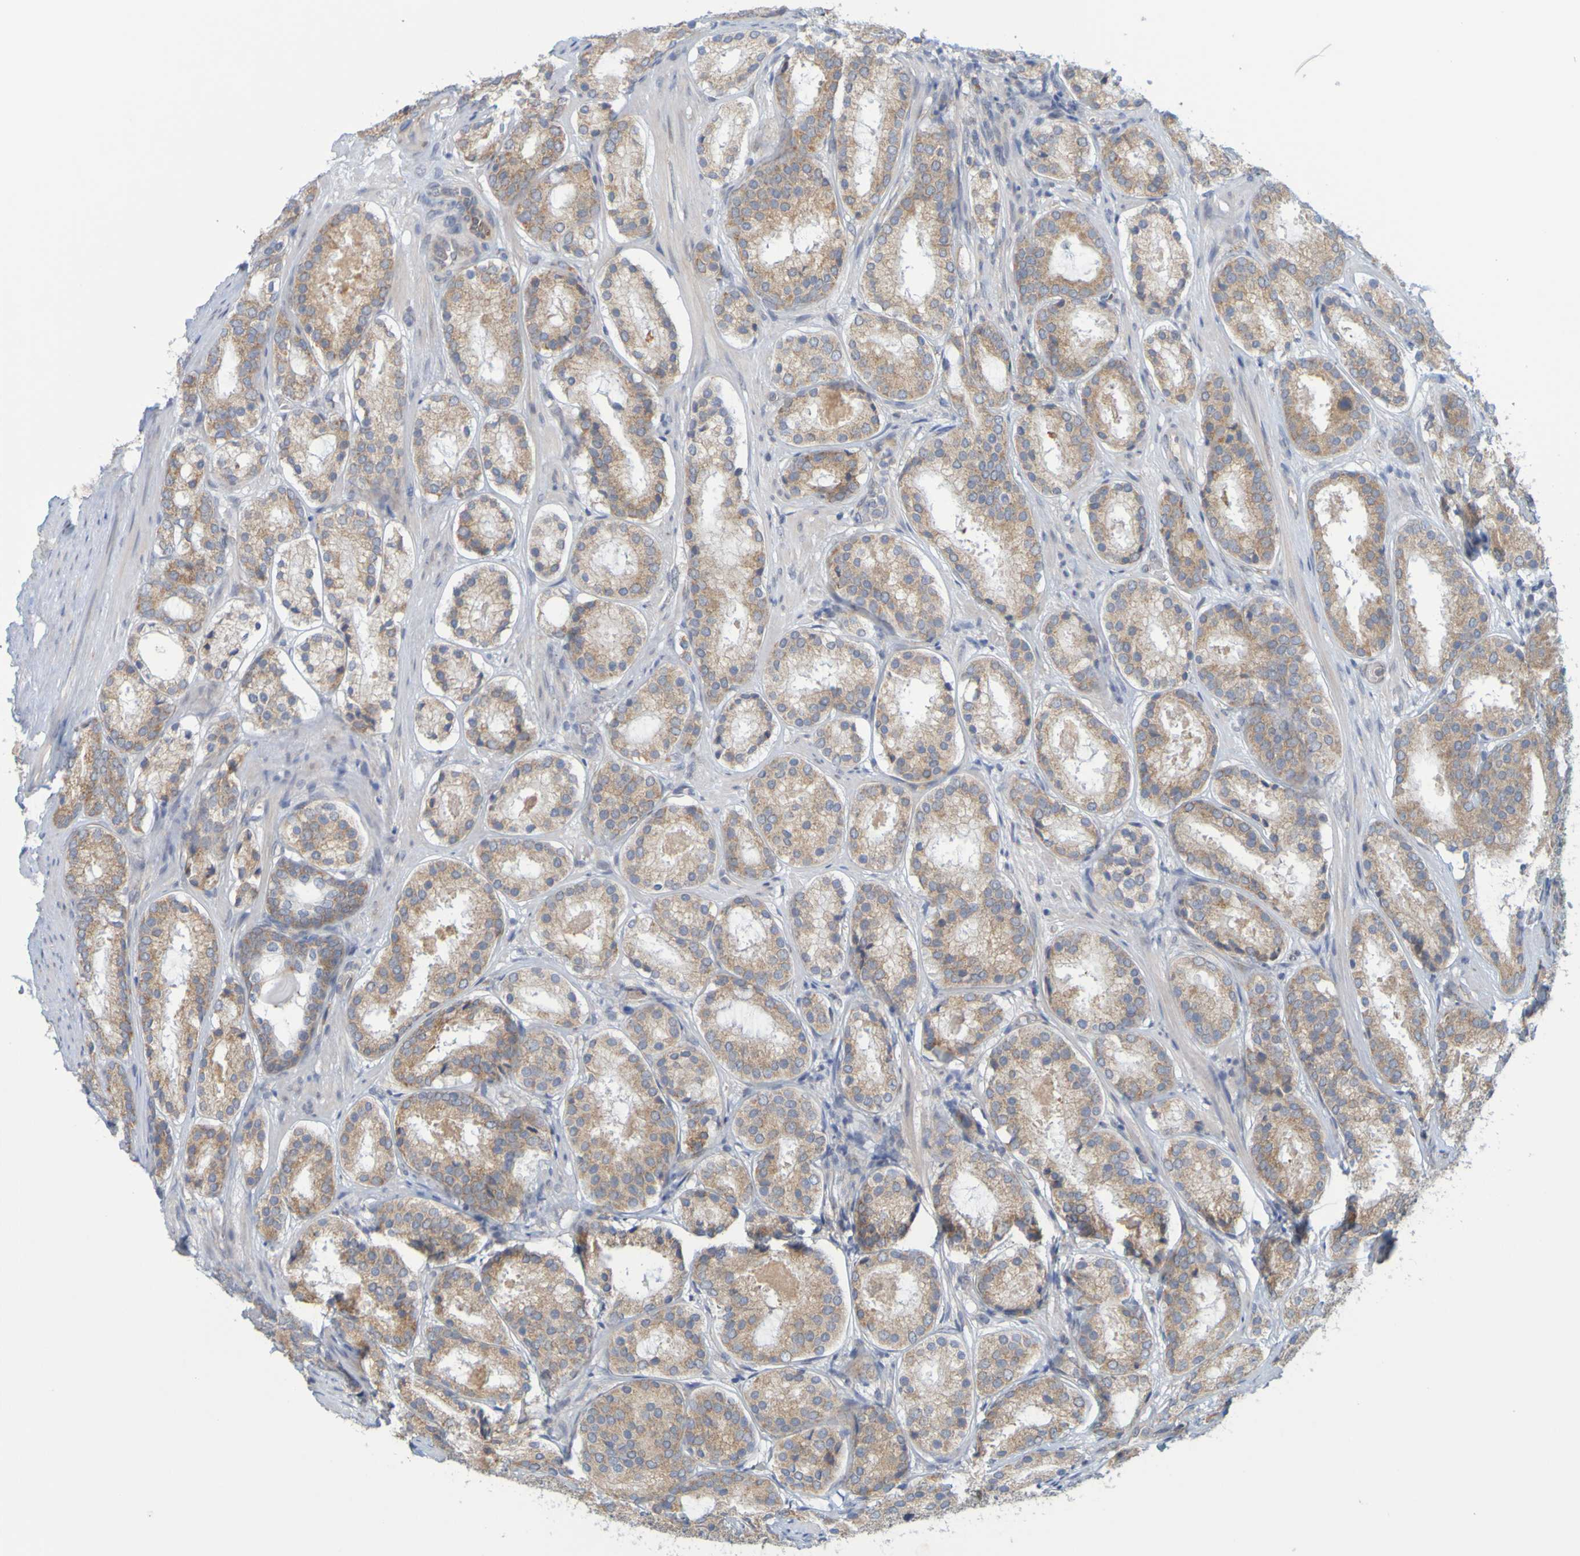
{"staining": {"intensity": "moderate", "quantity": ">75%", "location": "cytoplasmic/membranous"}, "tissue": "prostate cancer", "cell_type": "Tumor cells", "image_type": "cancer", "snomed": [{"axis": "morphology", "description": "Adenocarcinoma, Low grade"}, {"axis": "topography", "description": "Prostate"}], "caption": "Tumor cells reveal moderate cytoplasmic/membranous staining in approximately >75% of cells in prostate cancer (adenocarcinoma (low-grade)).", "gene": "MOGS", "patient": {"sex": "male", "age": 69}}